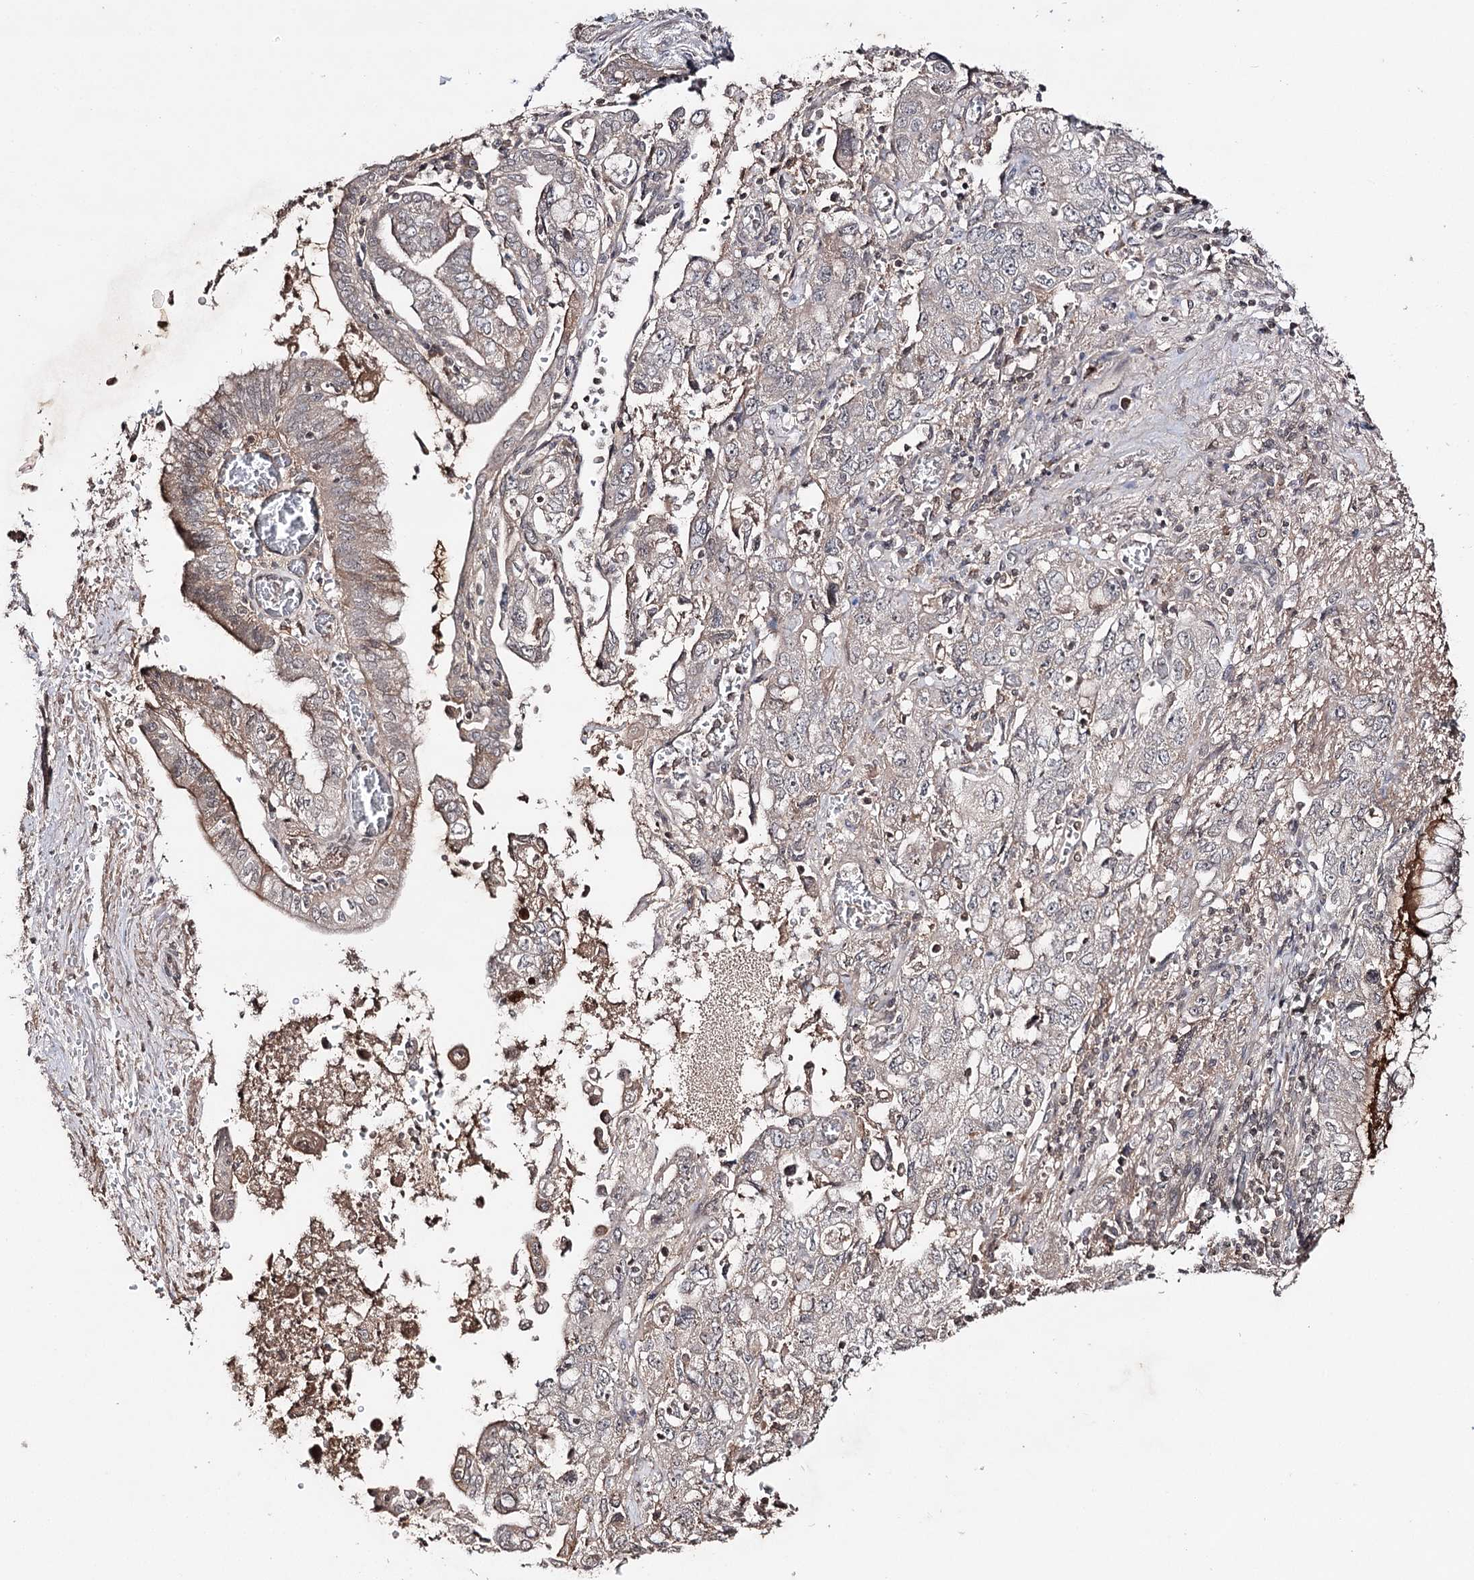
{"staining": {"intensity": "weak", "quantity": "25%-75%", "location": "cytoplasmic/membranous"}, "tissue": "pancreatic cancer", "cell_type": "Tumor cells", "image_type": "cancer", "snomed": [{"axis": "morphology", "description": "Adenocarcinoma, NOS"}, {"axis": "topography", "description": "Pancreas"}], "caption": "Adenocarcinoma (pancreatic) was stained to show a protein in brown. There is low levels of weak cytoplasmic/membranous positivity in approximately 25%-75% of tumor cells. The staining is performed using DAB (3,3'-diaminobenzidine) brown chromogen to label protein expression. The nuclei are counter-stained blue using hematoxylin.", "gene": "SYNGR3", "patient": {"sex": "female", "age": 73}}